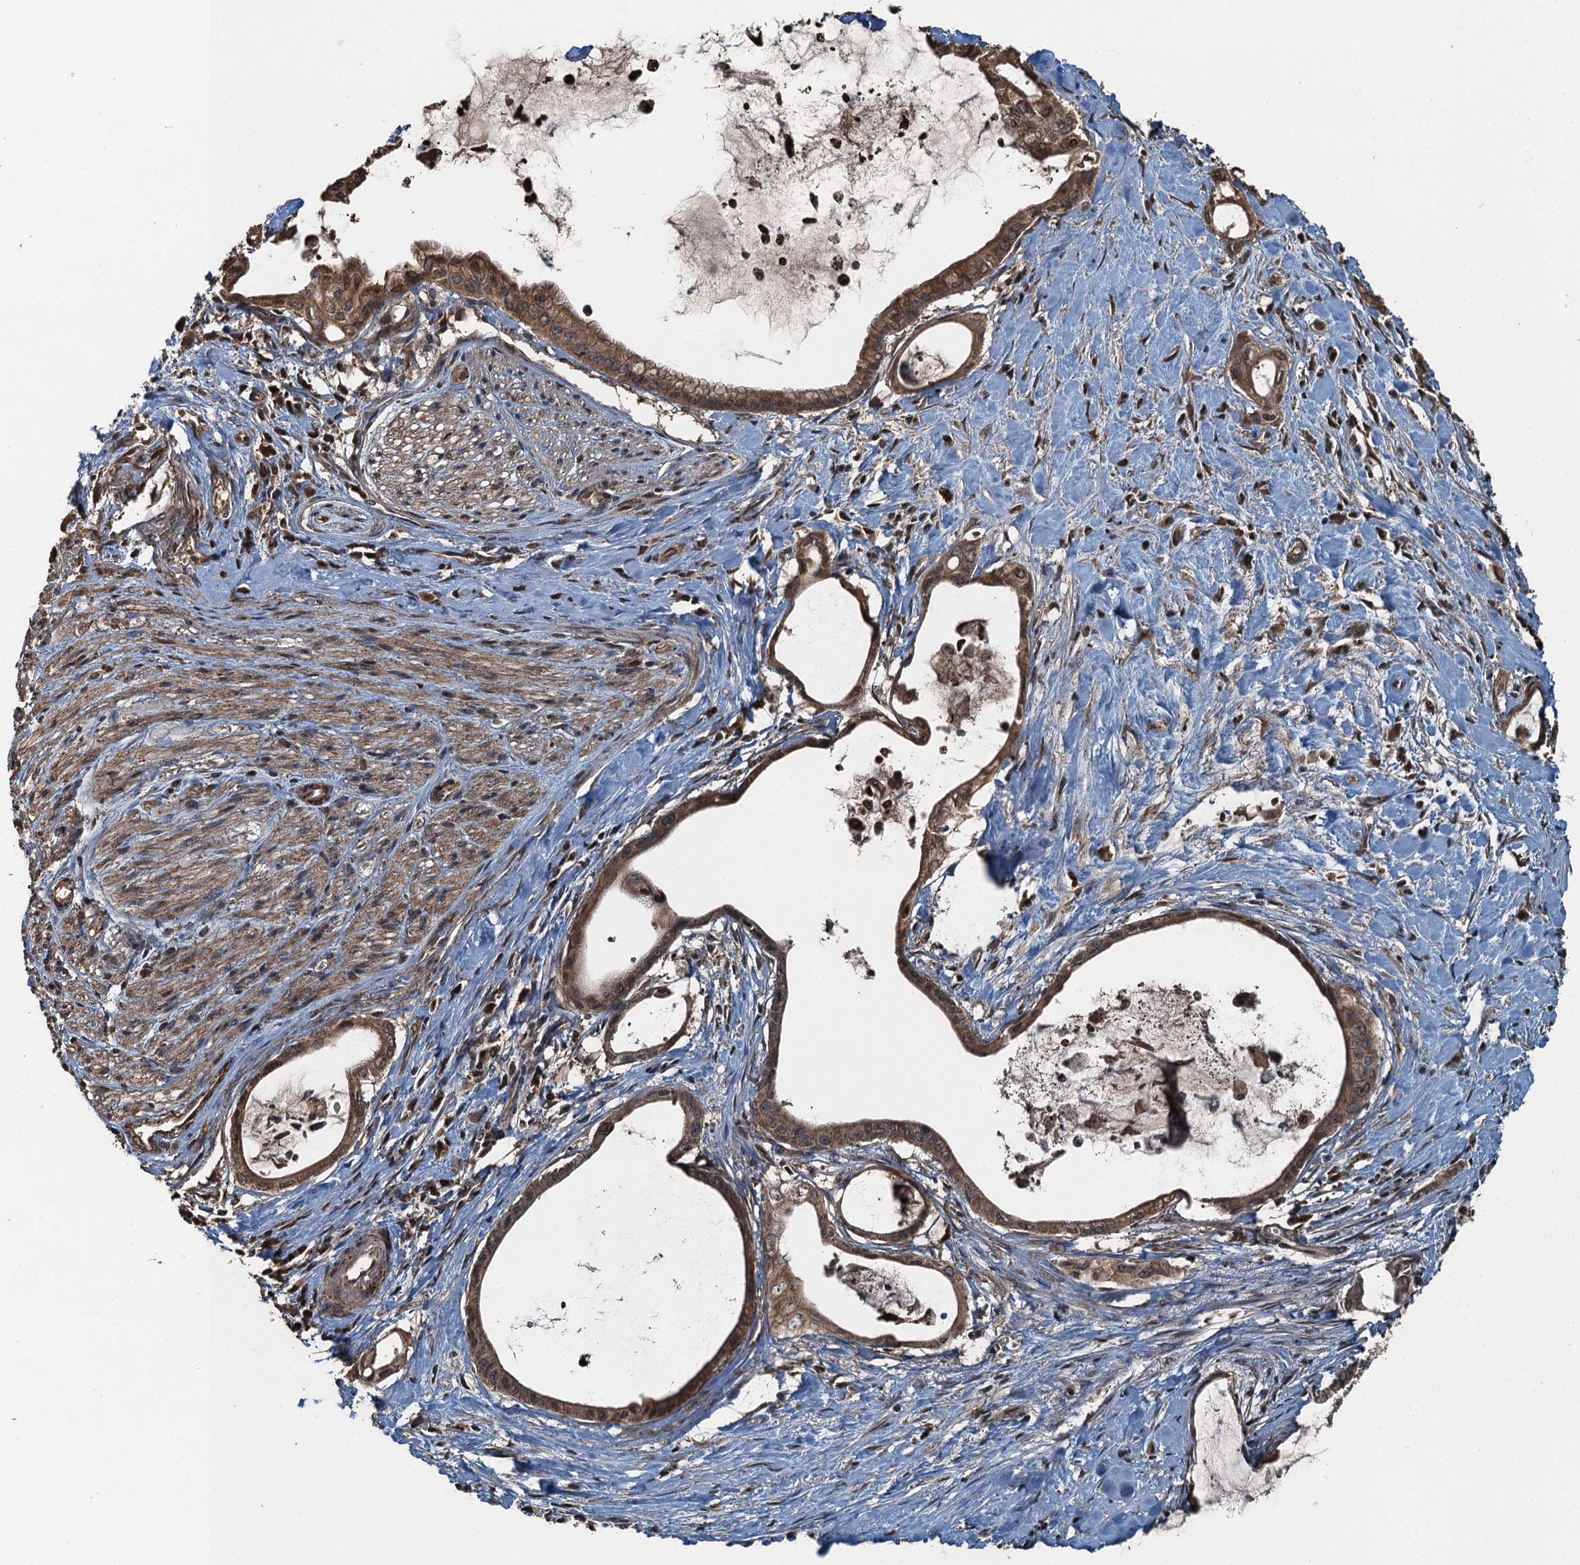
{"staining": {"intensity": "moderate", "quantity": ">75%", "location": "cytoplasmic/membranous,nuclear"}, "tissue": "pancreatic cancer", "cell_type": "Tumor cells", "image_type": "cancer", "snomed": [{"axis": "morphology", "description": "Adenocarcinoma, NOS"}, {"axis": "topography", "description": "Pancreas"}], "caption": "Pancreatic cancer stained with a protein marker displays moderate staining in tumor cells.", "gene": "TCTN1", "patient": {"sex": "male", "age": 72}}